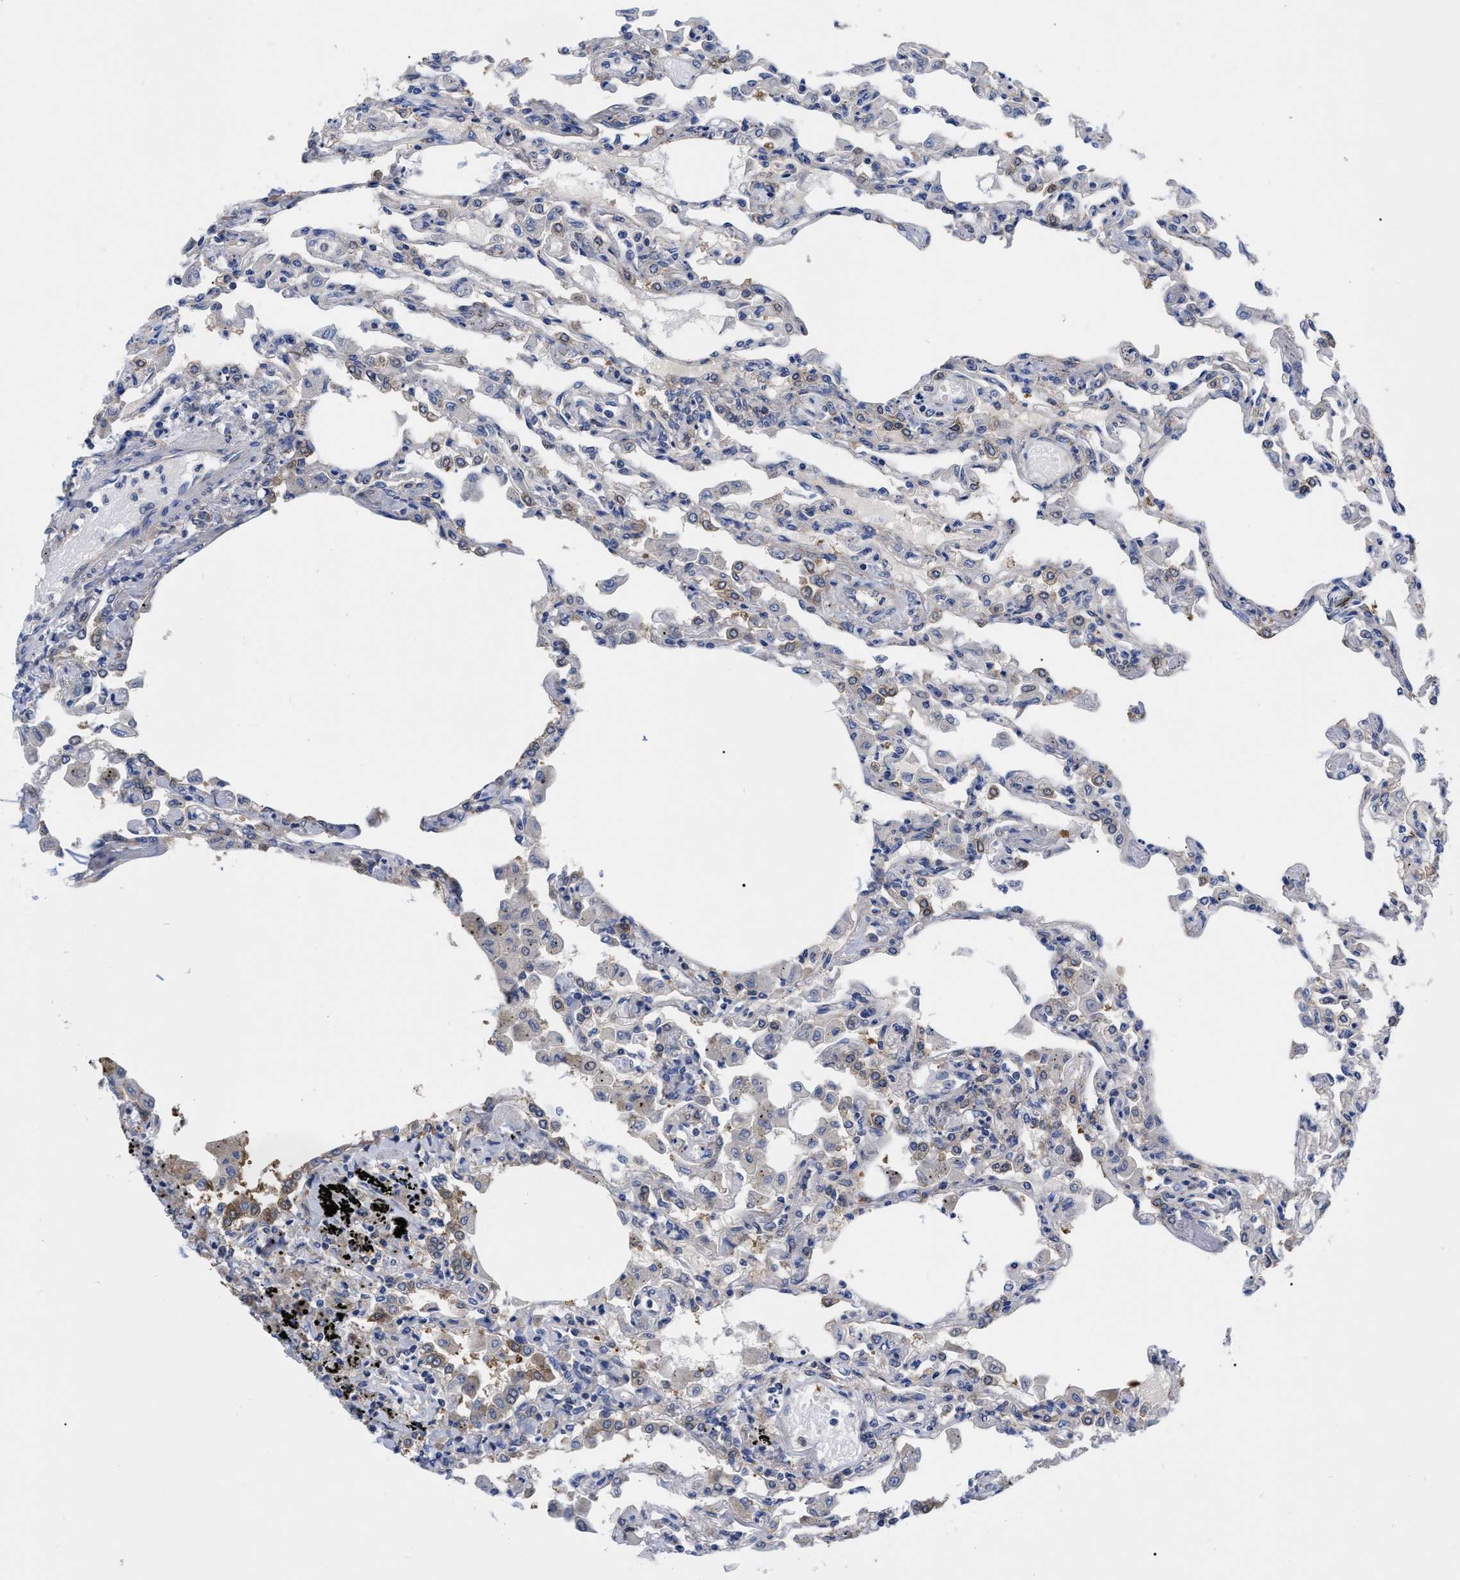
{"staining": {"intensity": "weak", "quantity": "25%-75%", "location": "cytoplasmic/membranous"}, "tissue": "lung", "cell_type": "Alveolar cells", "image_type": "normal", "snomed": [{"axis": "morphology", "description": "Normal tissue, NOS"}, {"axis": "topography", "description": "Bronchus"}, {"axis": "topography", "description": "Lung"}], "caption": "This photomicrograph displays IHC staining of normal lung, with low weak cytoplasmic/membranous expression in about 25%-75% of alveolar cells.", "gene": "RBKS", "patient": {"sex": "female", "age": 49}}